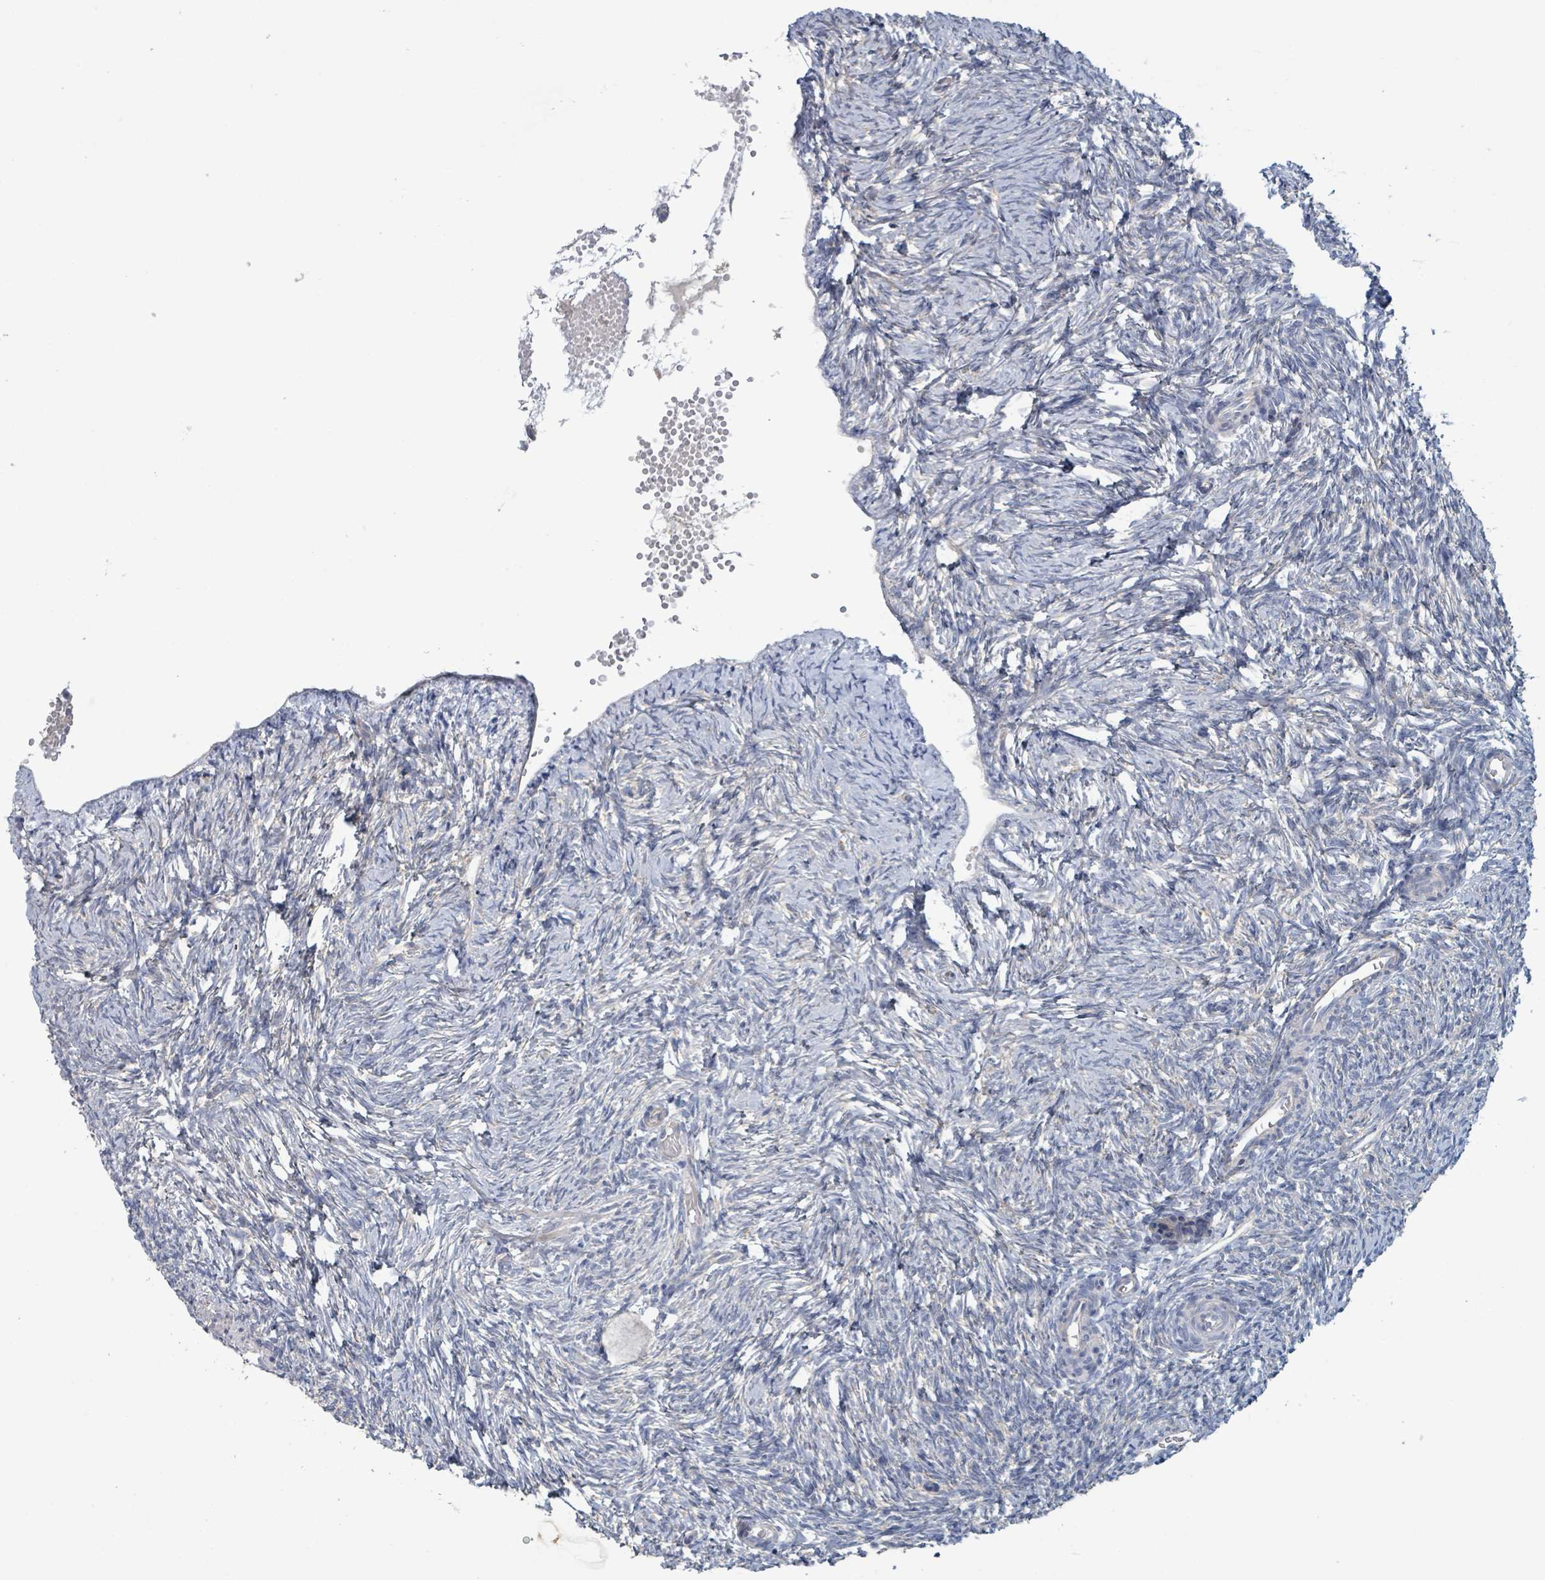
{"staining": {"intensity": "weak", "quantity": "<25%", "location": "cytoplasmic/membranous"}, "tissue": "ovary", "cell_type": "Follicle cells", "image_type": "normal", "snomed": [{"axis": "morphology", "description": "Normal tissue, NOS"}, {"axis": "topography", "description": "Ovary"}], "caption": "Immunohistochemistry (IHC) histopathology image of normal ovary: human ovary stained with DAB reveals no significant protein positivity in follicle cells.", "gene": "RPL32", "patient": {"sex": "female", "age": 51}}